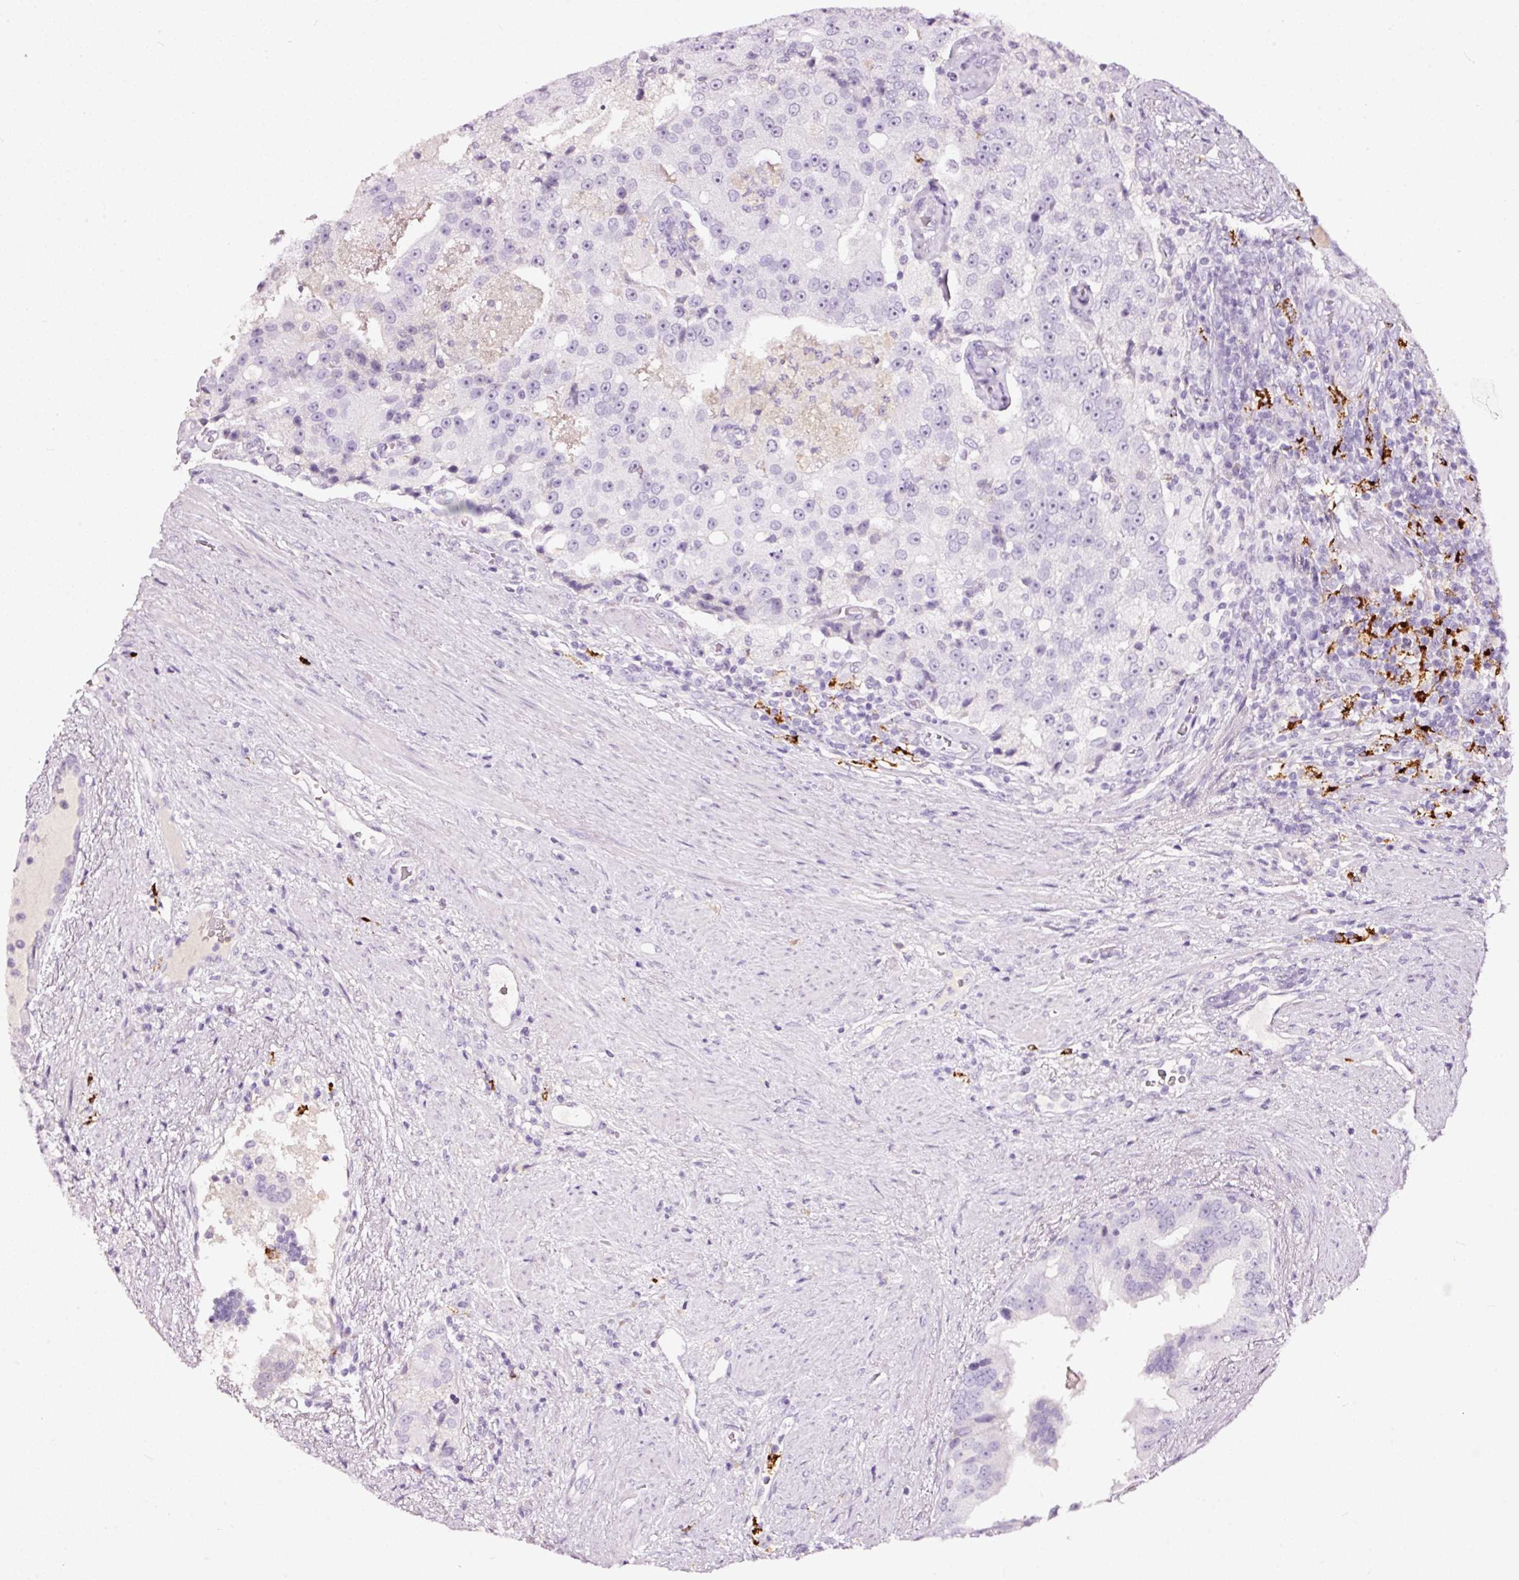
{"staining": {"intensity": "negative", "quantity": "none", "location": "none"}, "tissue": "prostate cancer", "cell_type": "Tumor cells", "image_type": "cancer", "snomed": [{"axis": "morphology", "description": "Adenocarcinoma, High grade"}, {"axis": "topography", "description": "Prostate"}], "caption": "The immunohistochemistry (IHC) image has no significant positivity in tumor cells of prostate cancer (adenocarcinoma (high-grade)) tissue.", "gene": "LAMP3", "patient": {"sex": "male", "age": 70}}